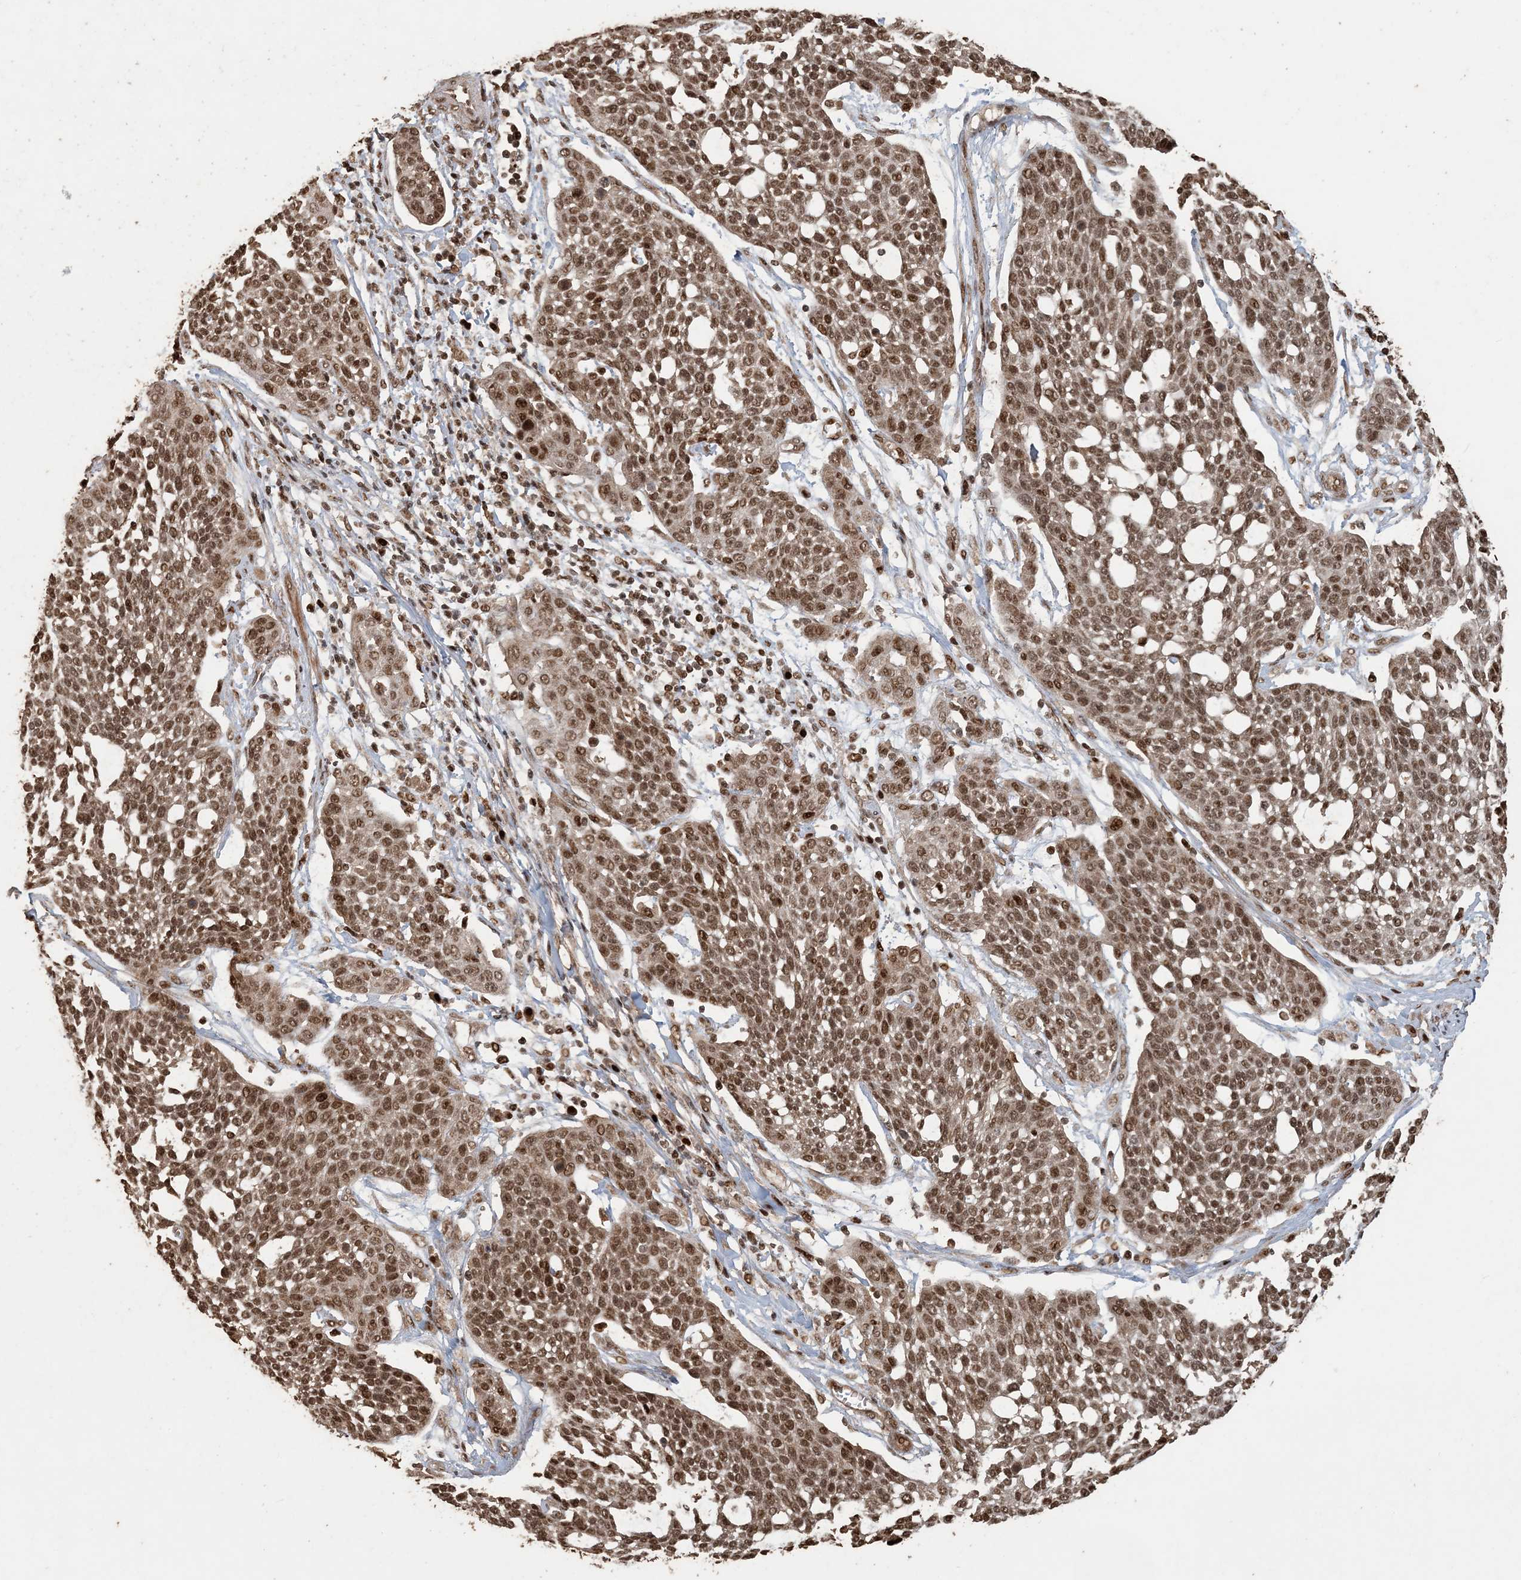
{"staining": {"intensity": "strong", "quantity": ">75%", "location": "nuclear"}, "tissue": "cervical cancer", "cell_type": "Tumor cells", "image_type": "cancer", "snomed": [{"axis": "morphology", "description": "Squamous cell carcinoma, NOS"}, {"axis": "topography", "description": "Cervix"}], "caption": "Protein staining of cervical cancer tissue displays strong nuclear expression in about >75% of tumor cells.", "gene": "ATP13A2", "patient": {"sex": "female", "age": 34}}